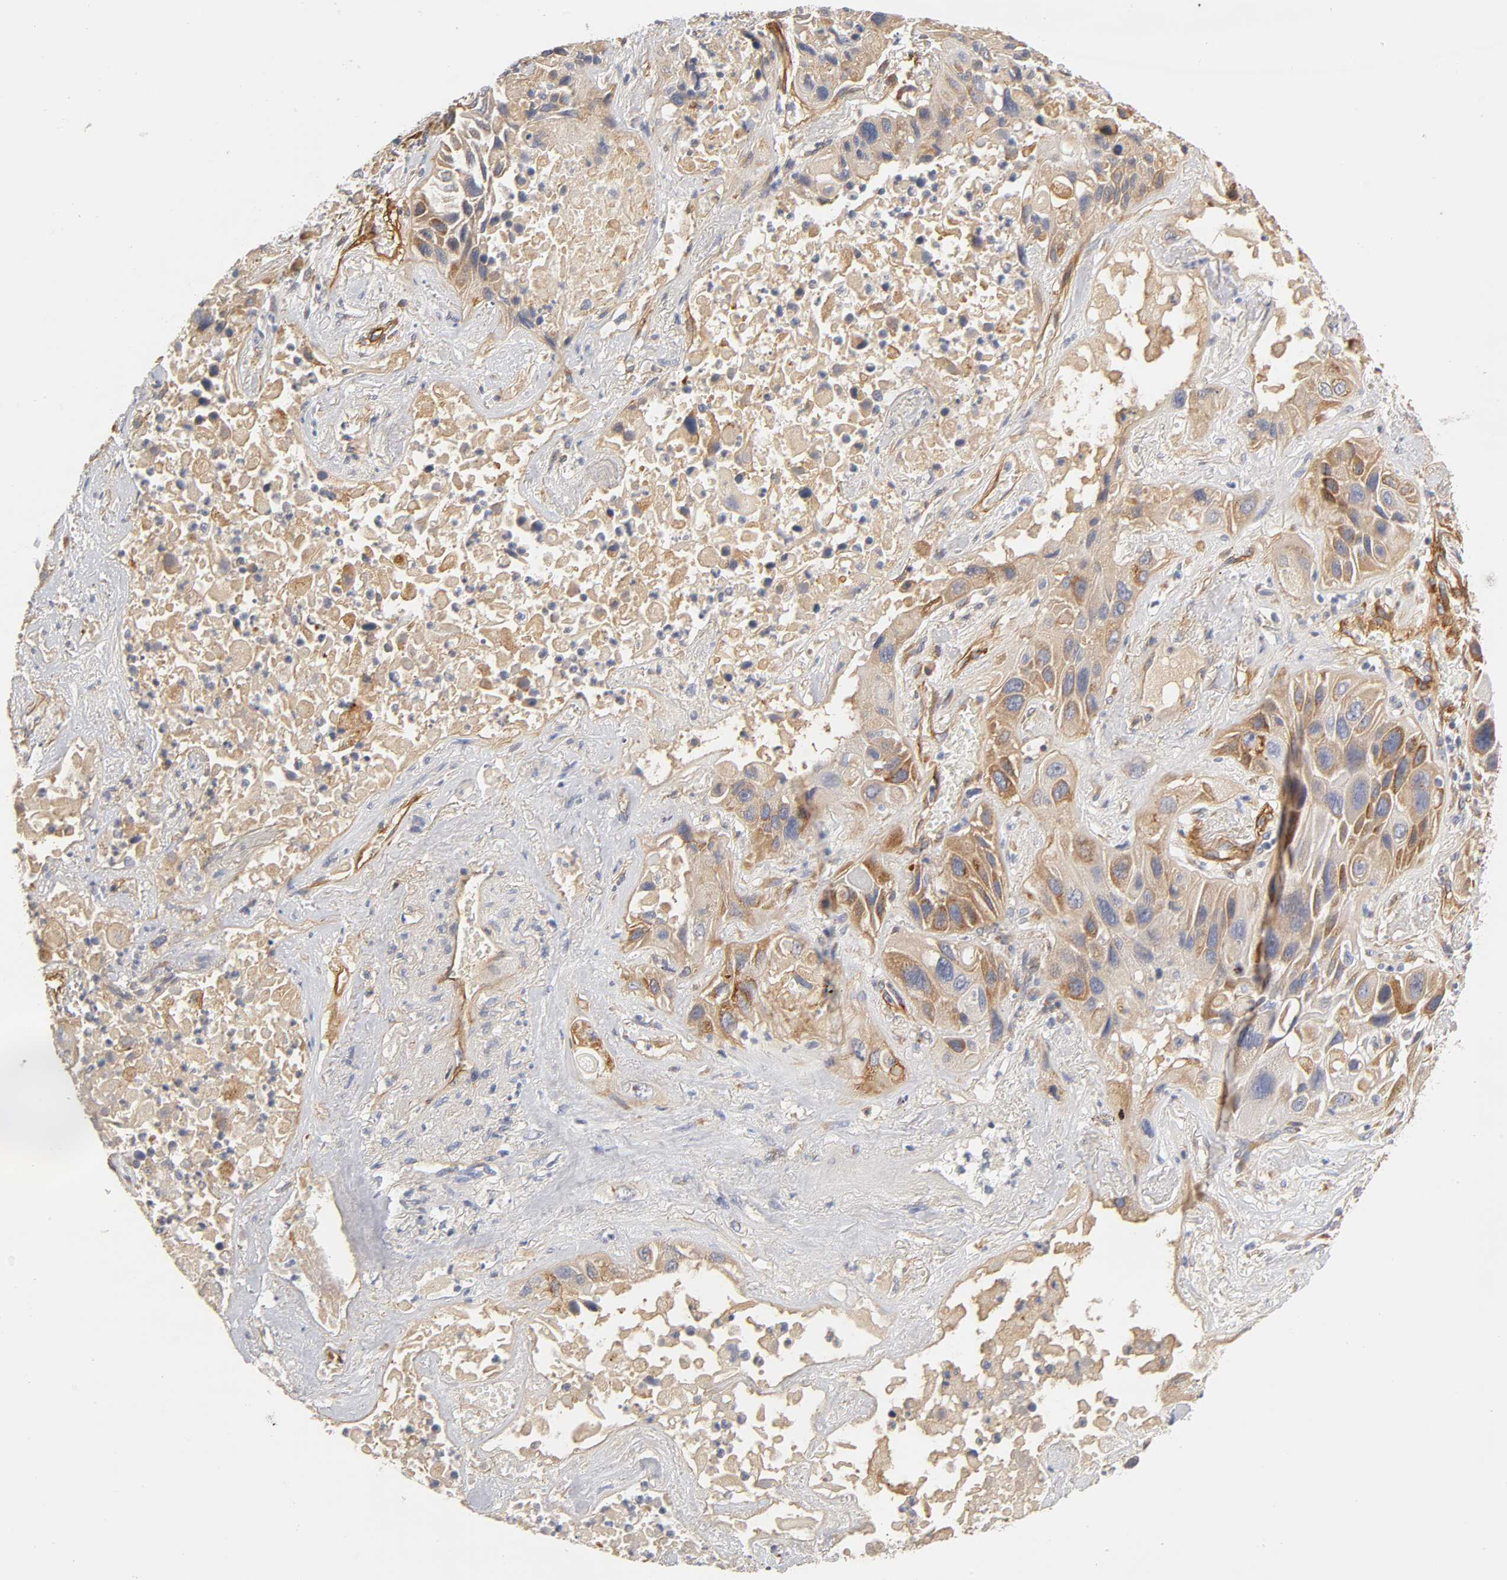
{"staining": {"intensity": "moderate", "quantity": ">75%", "location": "cytoplasmic/membranous"}, "tissue": "lung cancer", "cell_type": "Tumor cells", "image_type": "cancer", "snomed": [{"axis": "morphology", "description": "Squamous cell carcinoma, NOS"}, {"axis": "topography", "description": "Lung"}], "caption": "A medium amount of moderate cytoplasmic/membranous expression is identified in approximately >75% of tumor cells in lung squamous cell carcinoma tissue.", "gene": "LAMB1", "patient": {"sex": "female", "age": 76}}